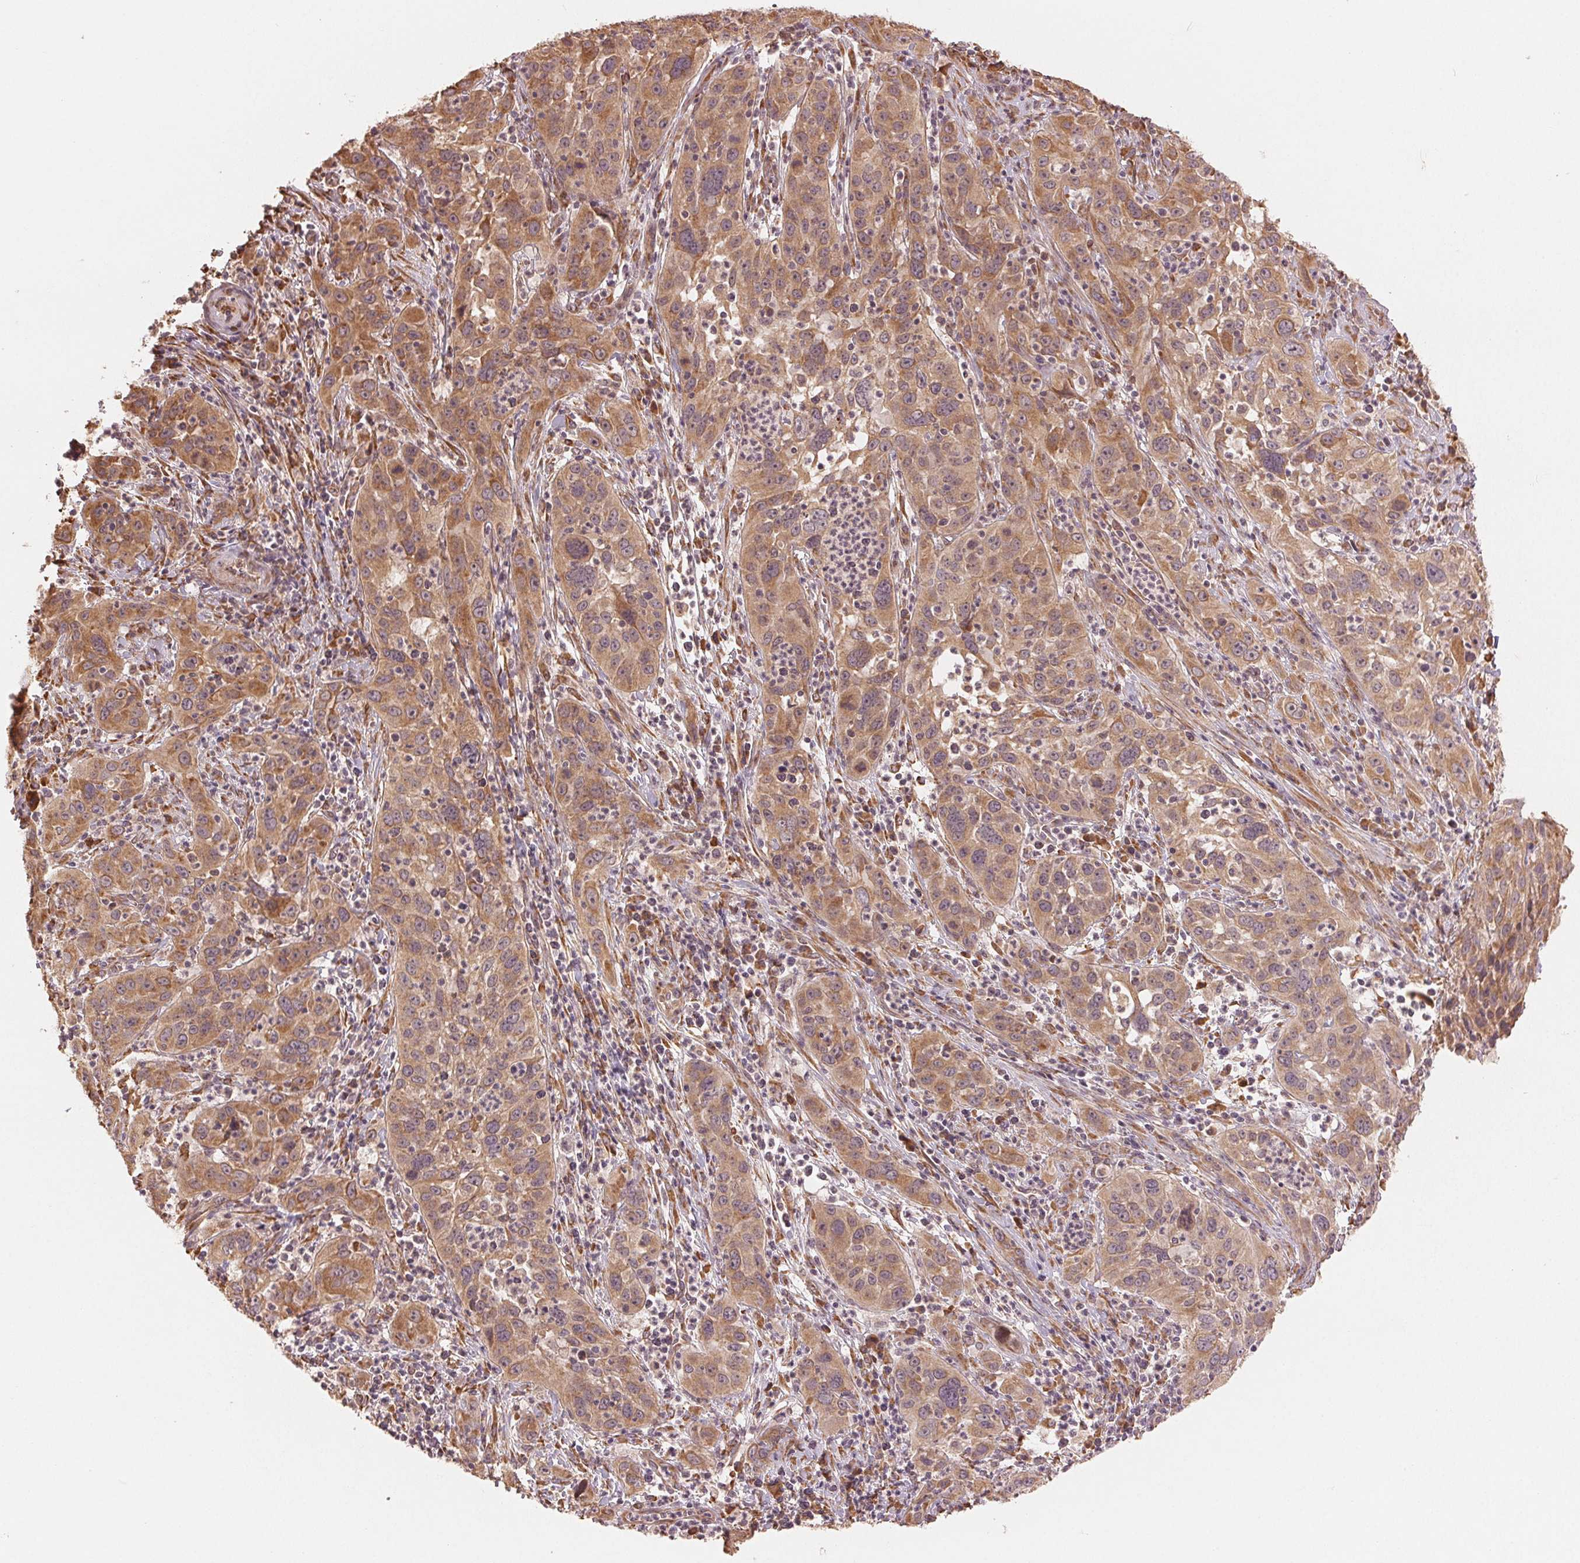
{"staining": {"intensity": "moderate", "quantity": ">75%", "location": "cytoplasmic/membranous"}, "tissue": "cervical cancer", "cell_type": "Tumor cells", "image_type": "cancer", "snomed": [{"axis": "morphology", "description": "Squamous cell carcinoma, NOS"}, {"axis": "topography", "description": "Cervix"}], "caption": "This histopathology image displays immunohistochemistry (IHC) staining of human cervical squamous cell carcinoma, with medium moderate cytoplasmic/membranous positivity in approximately >75% of tumor cells.", "gene": "SLC20A1", "patient": {"sex": "female", "age": 32}}